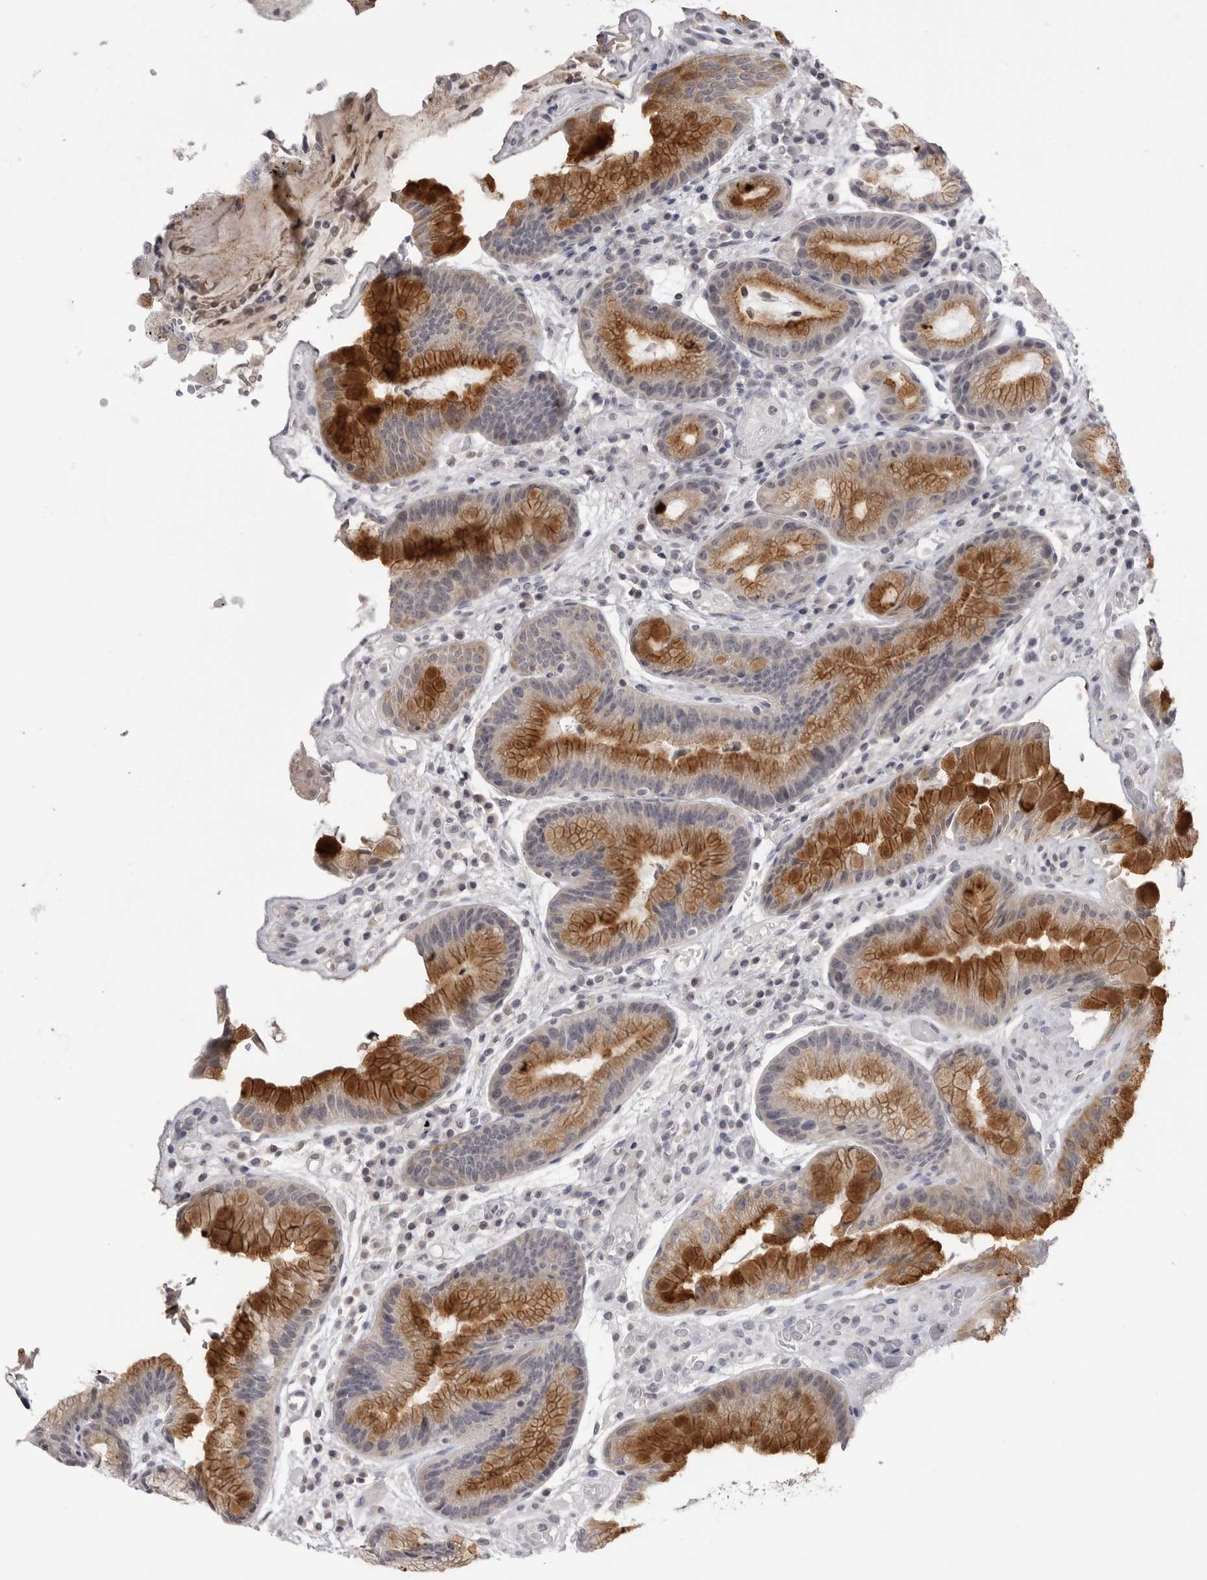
{"staining": {"intensity": "strong", "quantity": "25%-75%", "location": "cytoplasmic/membranous"}, "tissue": "stomach", "cell_type": "Glandular cells", "image_type": "normal", "snomed": [{"axis": "morphology", "description": "Normal tissue, NOS"}, {"axis": "topography", "description": "Stomach, upper"}], "caption": "Glandular cells demonstrate high levels of strong cytoplasmic/membranous expression in about 25%-75% of cells in benign human stomach.", "gene": "GPN2", "patient": {"sex": "male", "age": 72}}